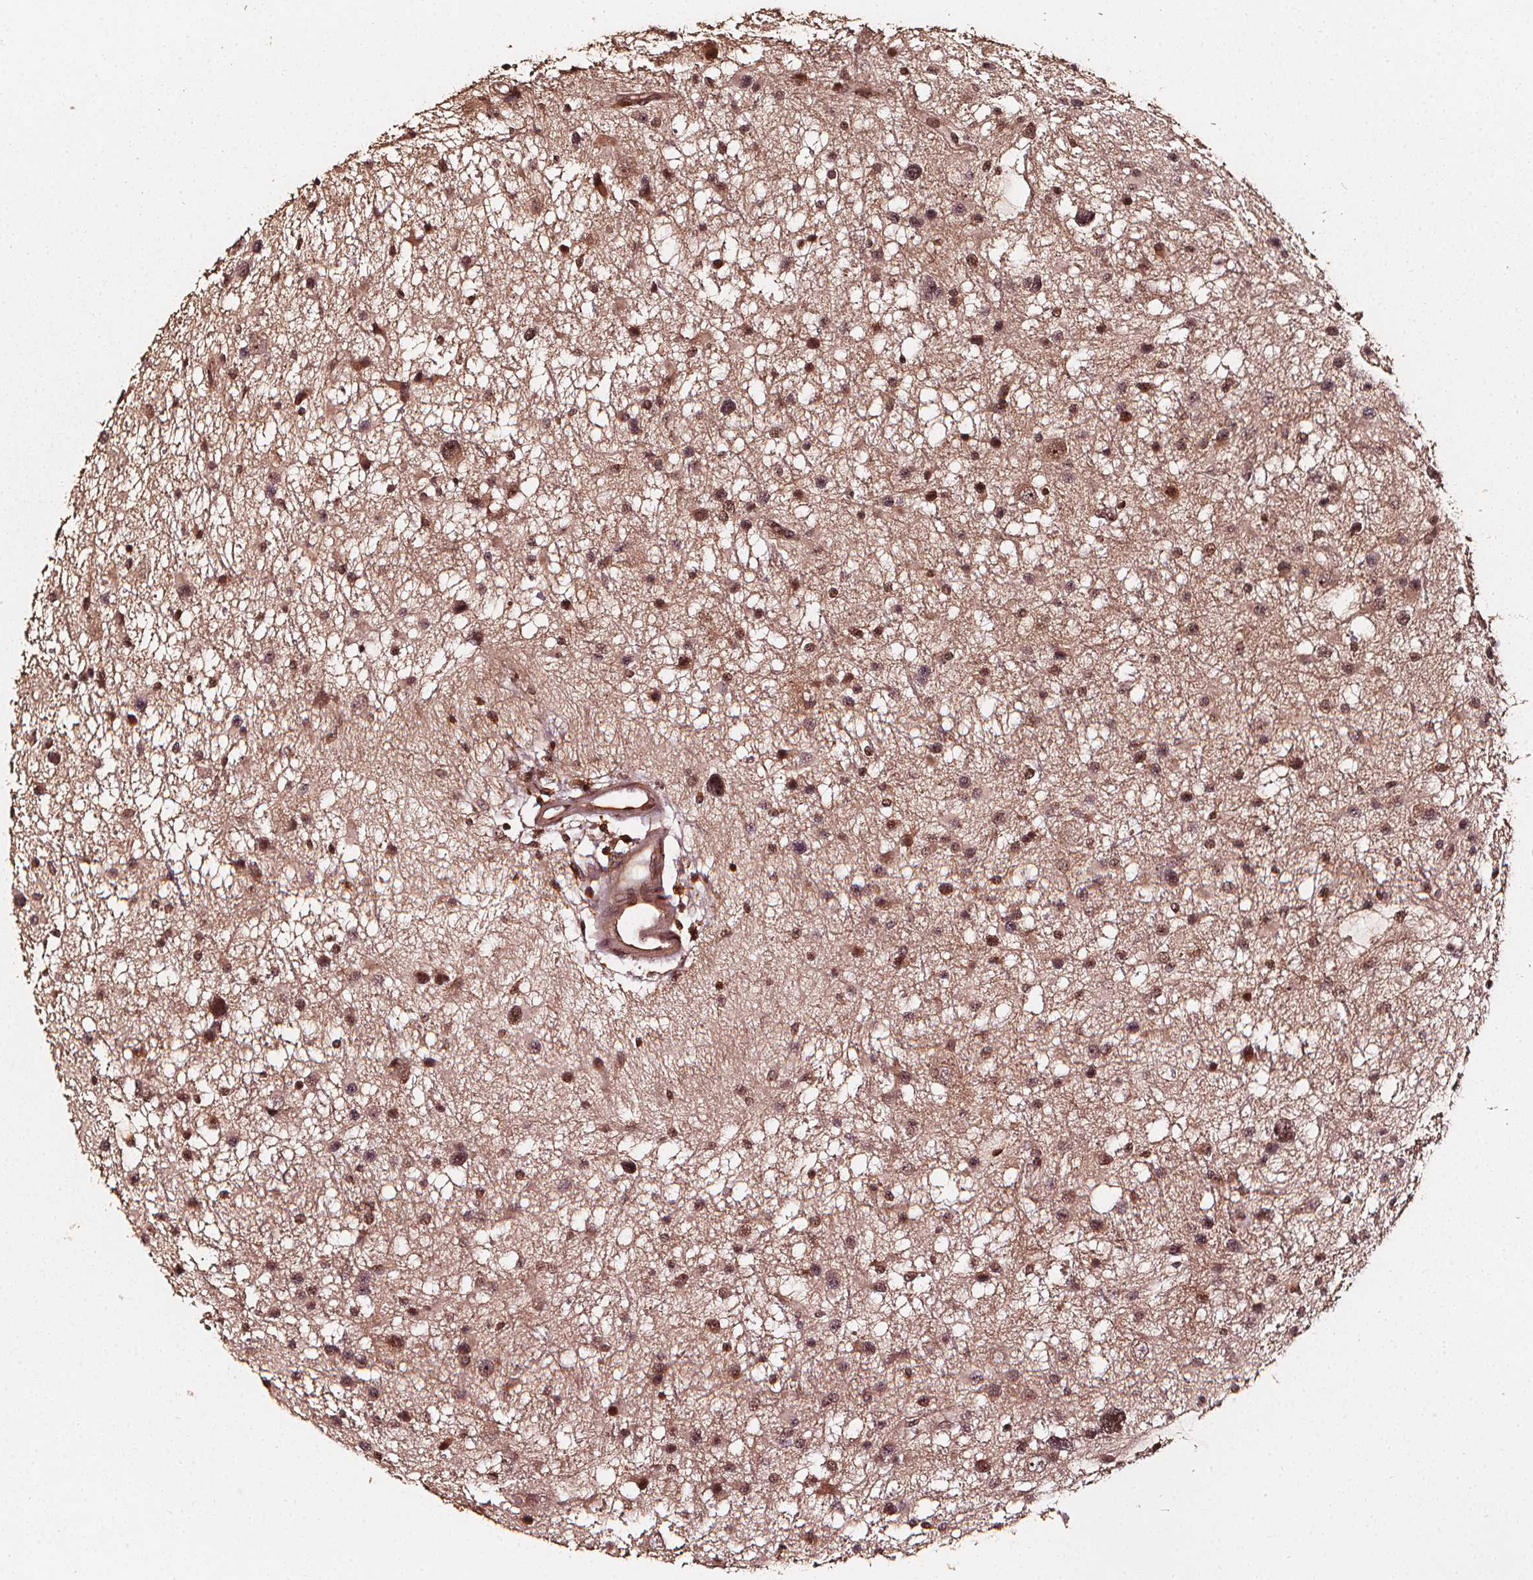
{"staining": {"intensity": "moderate", "quantity": ">75%", "location": "nuclear"}, "tissue": "glioma", "cell_type": "Tumor cells", "image_type": "cancer", "snomed": [{"axis": "morphology", "description": "Glioma, malignant, Low grade"}, {"axis": "topography", "description": "Brain"}], "caption": "About >75% of tumor cells in human malignant glioma (low-grade) display moderate nuclear protein staining as visualized by brown immunohistochemical staining.", "gene": "EXOSC9", "patient": {"sex": "female", "age": 32}}